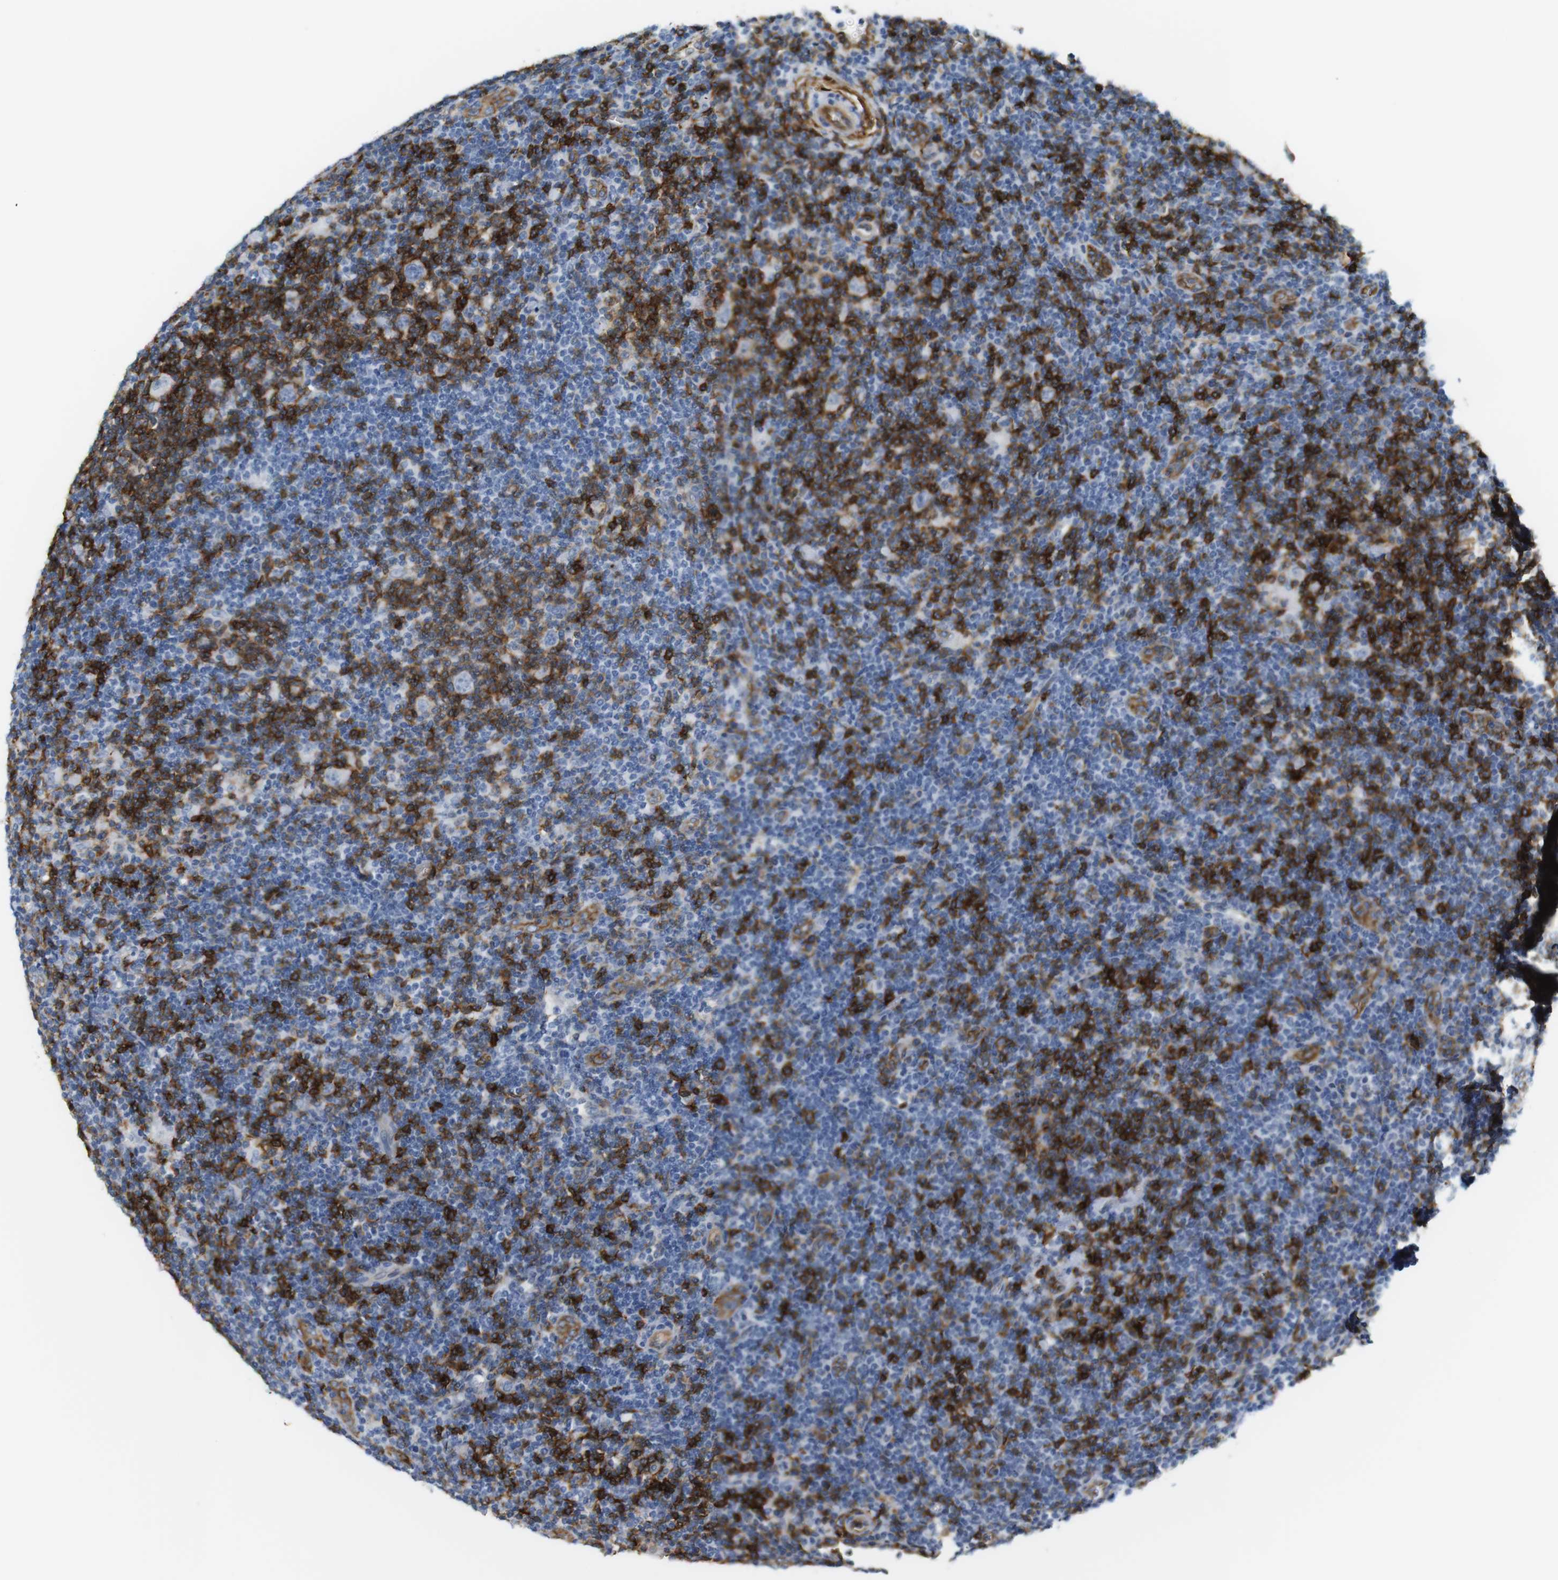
{"staining": {"intensity": "negative", "quantity": "none", "location": "none"}, "tissue": "lymphoma", "cell_type": "Tumor cells", "image_type": "cancer", "snomed": [{"axis": "morphology", "description": "Hodgkin's disease, NOS"}, {"axis": "topography", "description": "Lymph node"}], "caption": "Immunohistochemistry (IHC) micrograph of neoplastic tissue: lymphoma stained with DAB (3,3'-diaminobenzidine) exhibits no significant protein positivity in tumor cells.", "gene": "F2R", "patient": {"sex": "female", "age": 57}}